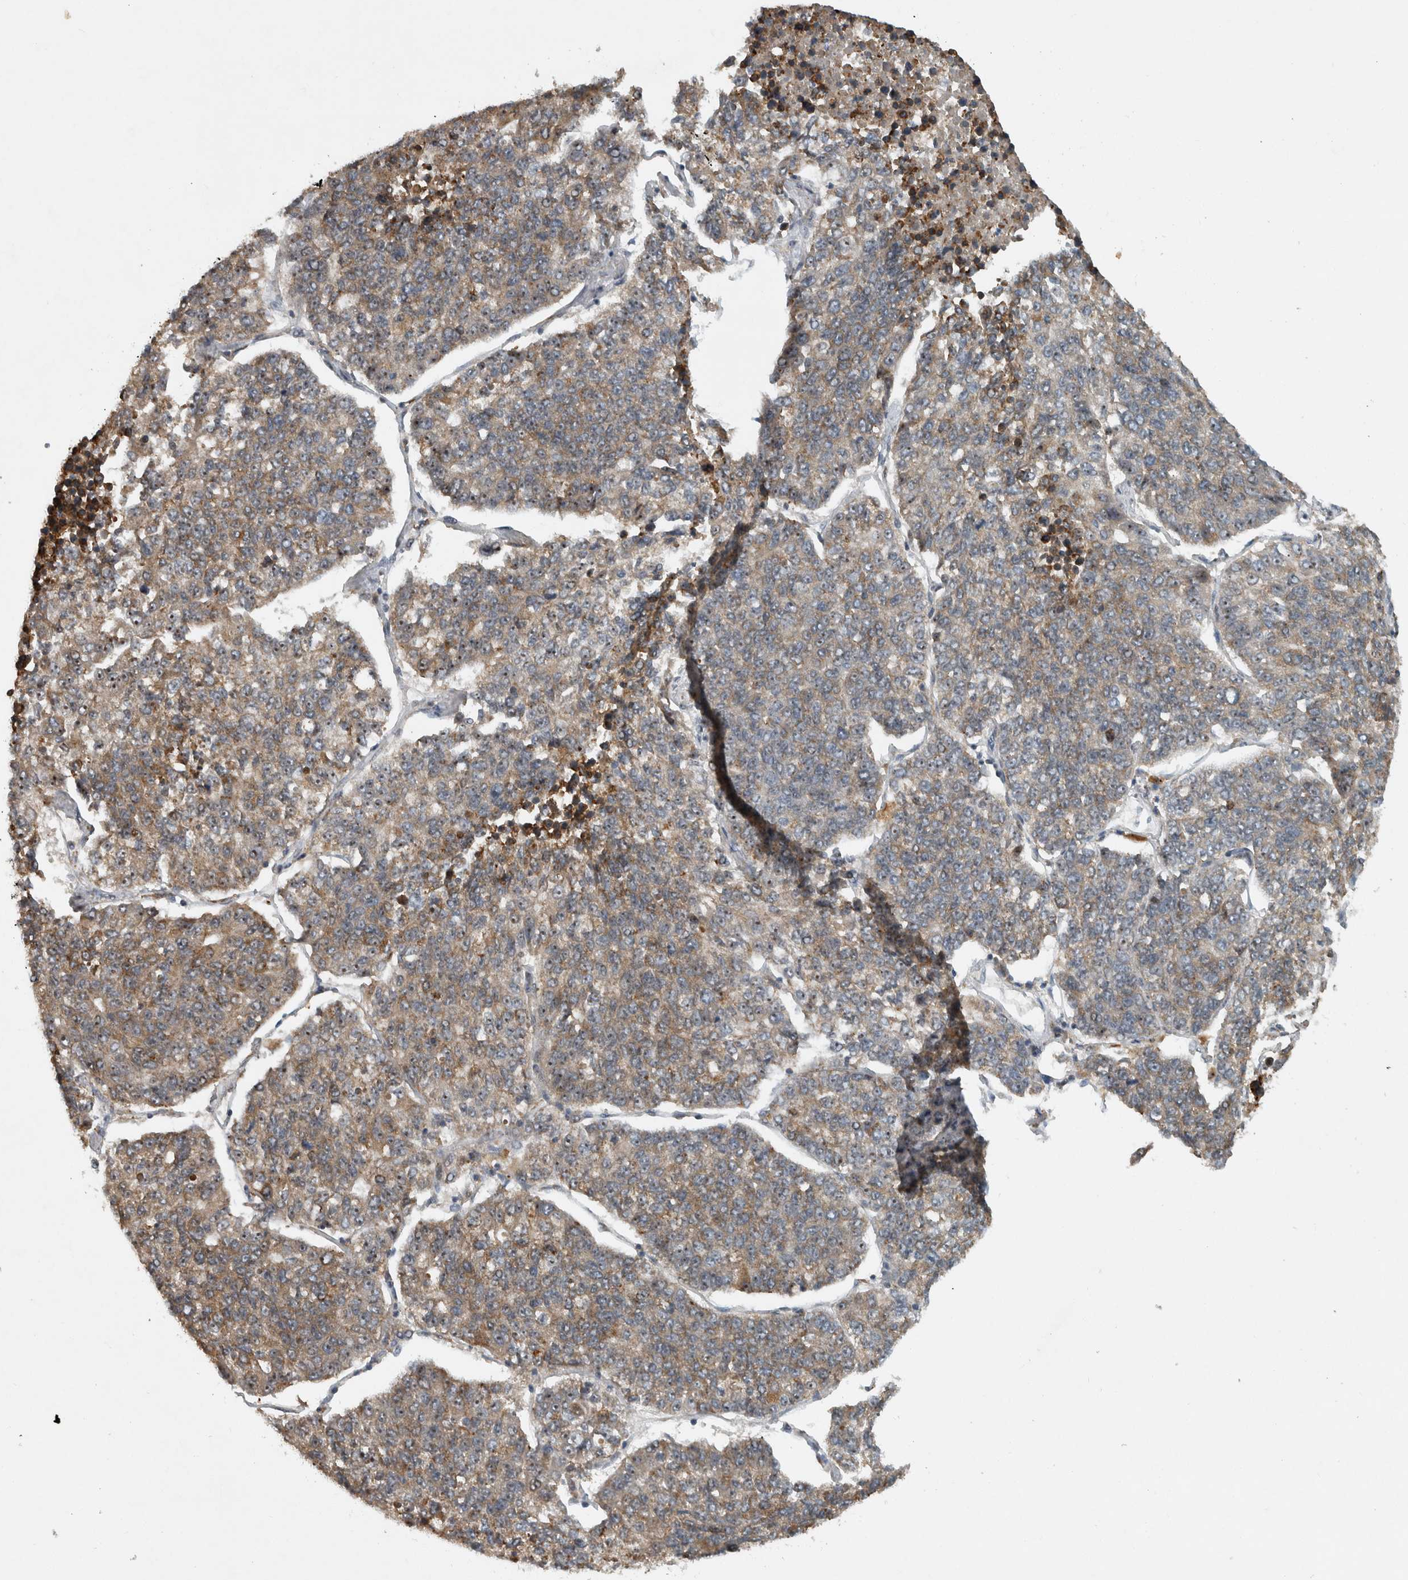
{"staining": {"intensity": "moderate", "quantity": ">75%", "location": "cytoplasmic/membranous,nuclear"}, "tissue": "lung cancer", "cell_type": "Tumor cells", "image_type": "cancer", "snomed": [{"axis": "morphology", "description": "Adenocarcinoma, NOS"}, {"axis": "topography", "description": "Lung"}], "caption": "Immunohistochemistry (IHC) histopathology image of neoplastic tissue: human adenocarcinoma (lung) stained using IHC exhibits medium levels of moderate protein expression localized specifically in the cytoplasmic/membranous and nuclear of tumor cells, appearing as a cytoplasmic/membranous and nuclear brown color.", "gene": "GPR137B", "patient": {"sex": "male", "age": 49}}